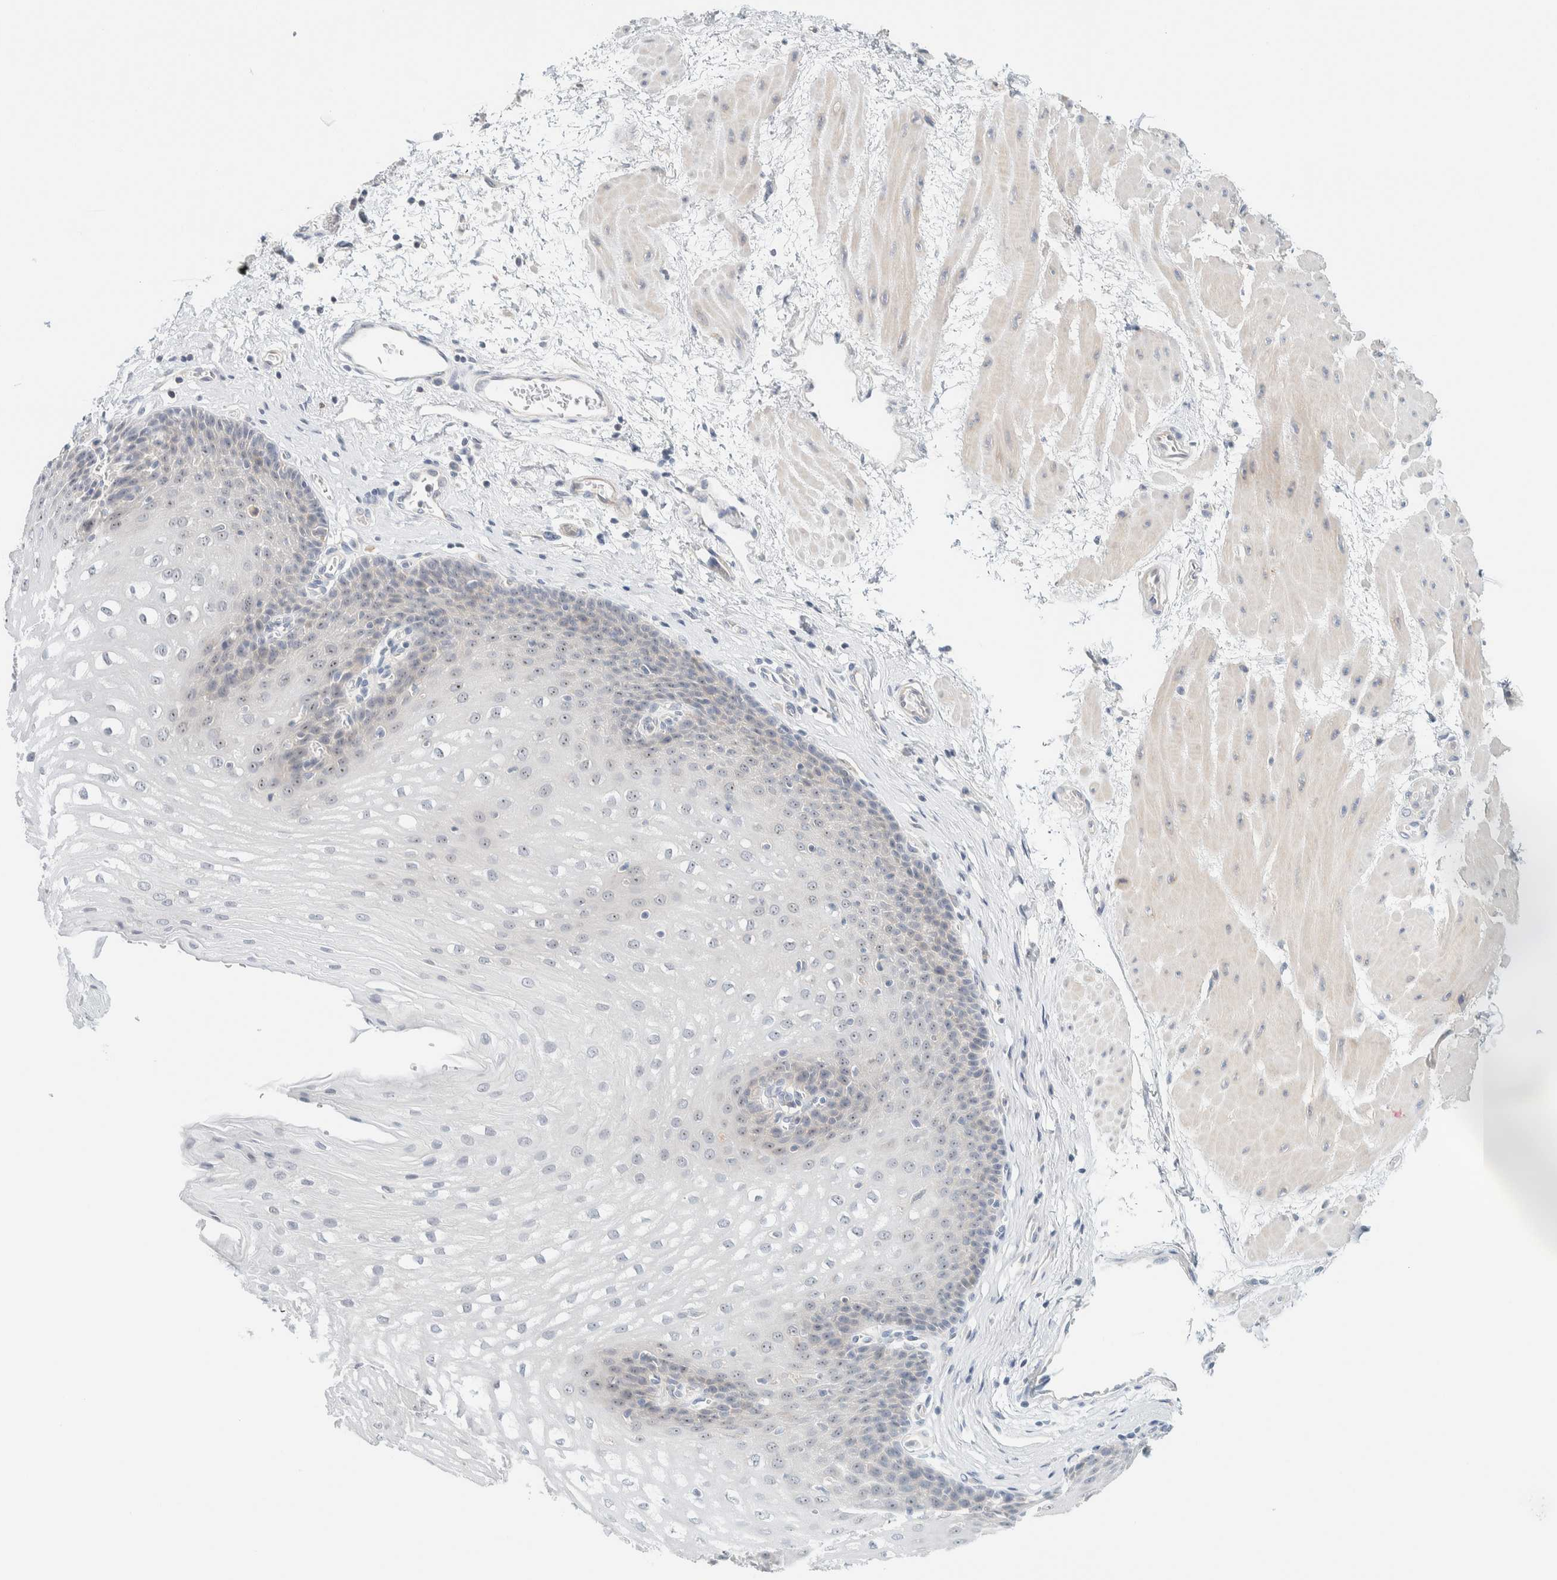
{"staining": {"intensity": "weak", "quantity": "25%-75%", "location": "nuclear"}, "tissue": "esophagus", "cell_type": "Squamous epithelial cells", "image_type": "normal", "snomed": [{"axis": "morphology", "description": "Normal tissue, NOS"}, {"axis": "topography", "description": "Esophagus"}], "caption": "Immunohistochemistry of benign human esophagus exhibits low levels of weak nuclear expression in about 25%-75% of squamous epithelial cells.", "gene": "NDE1", "patient": {"sex": "male", "age": 48}}